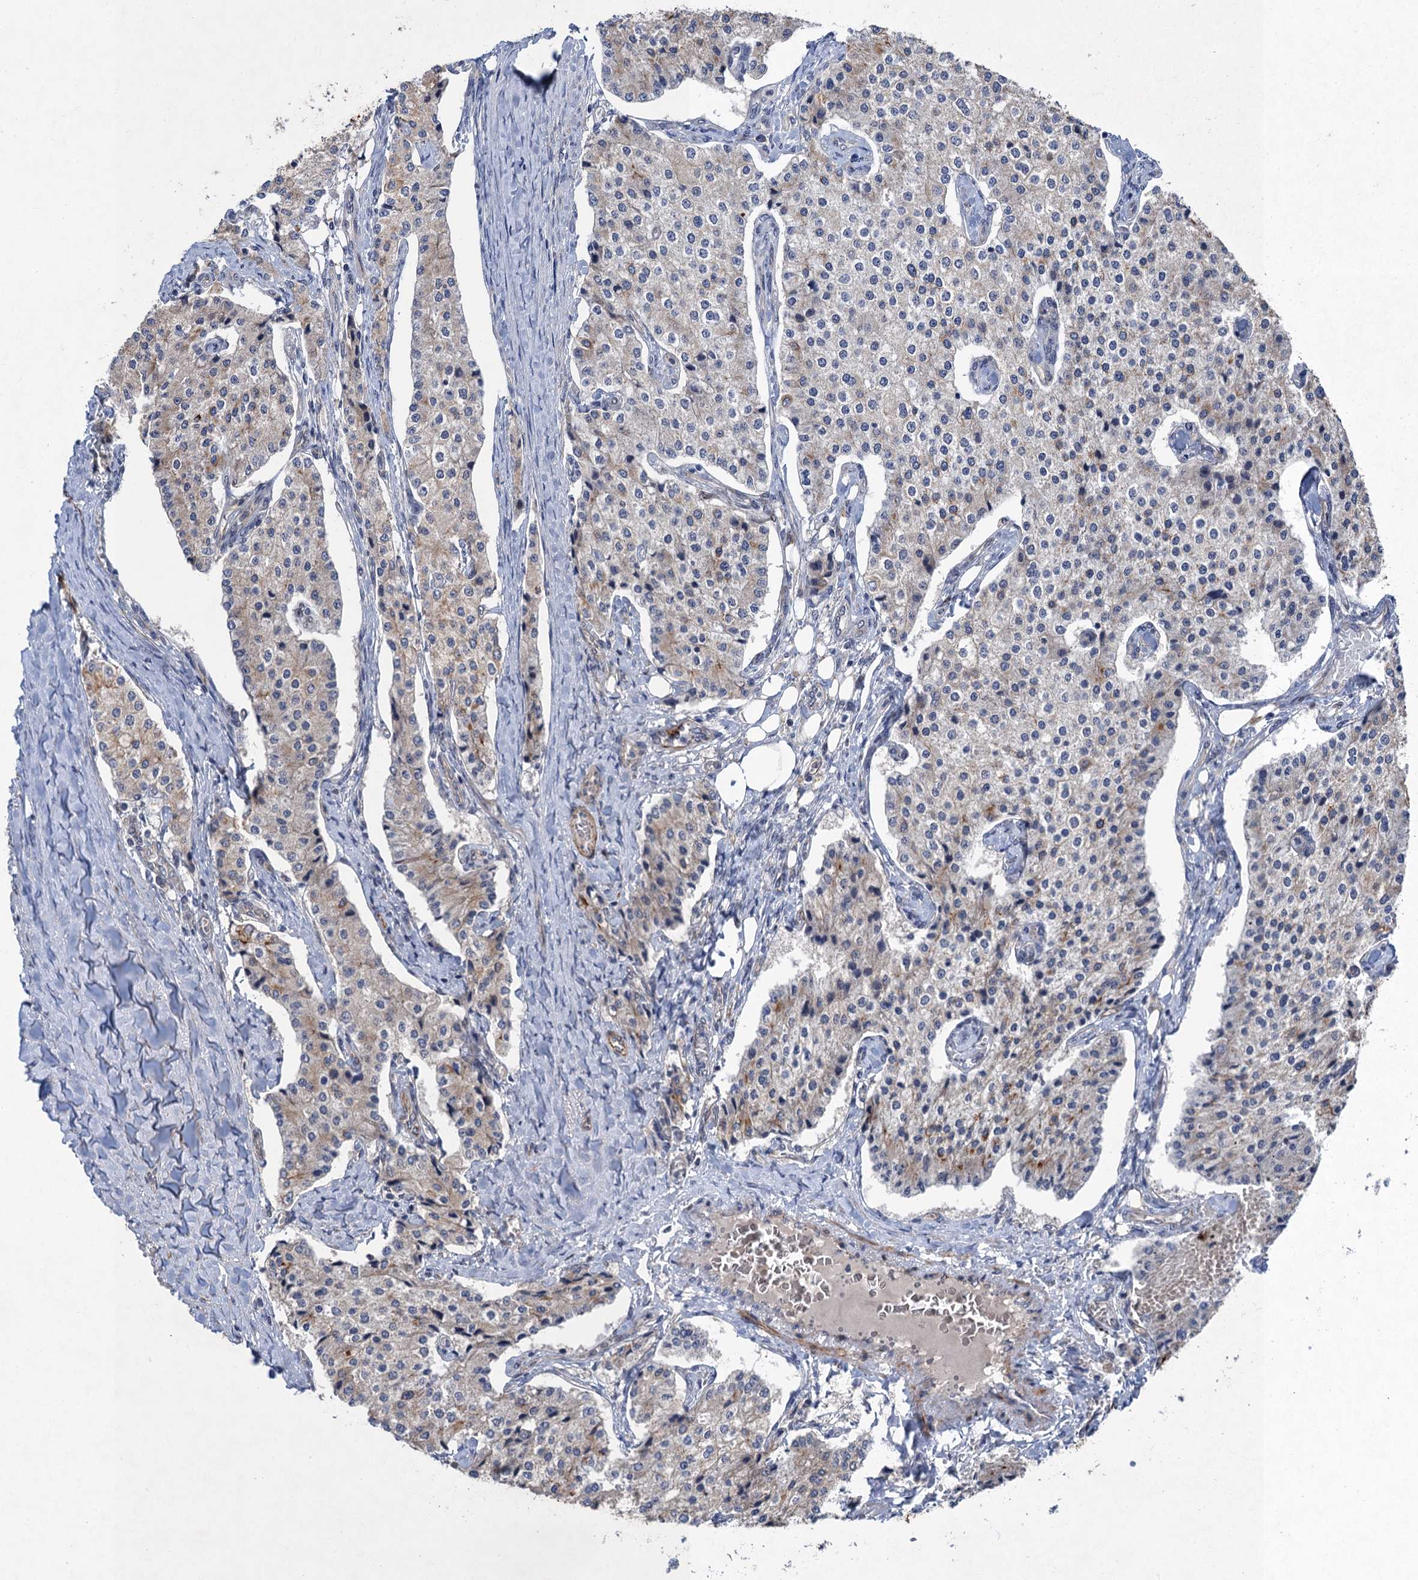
{"staining": {"intensity": "weak", "quantity": "<25%", "location": "cytoplasmic/membranous"}, "tissue": "carcinoid", "cell_type": "Tumor cells", "image_type": "cancer", "snomed": [{"axis": "morphology", "description": "Carcinoid, malignant, NOS"}, {"axis": "topography", "description": "Colon"}], "caption": "DAB immunohistochemical staining of human carcinoid (malignant) reveals no significant expression in tumor cells. (DAB (3,3'-diaminobenzidine) immunohistochemistry (IHC) with hematoxylin counter stain).", "gene": "TTC31", "patient": {"sex": "female", "age": 52}}